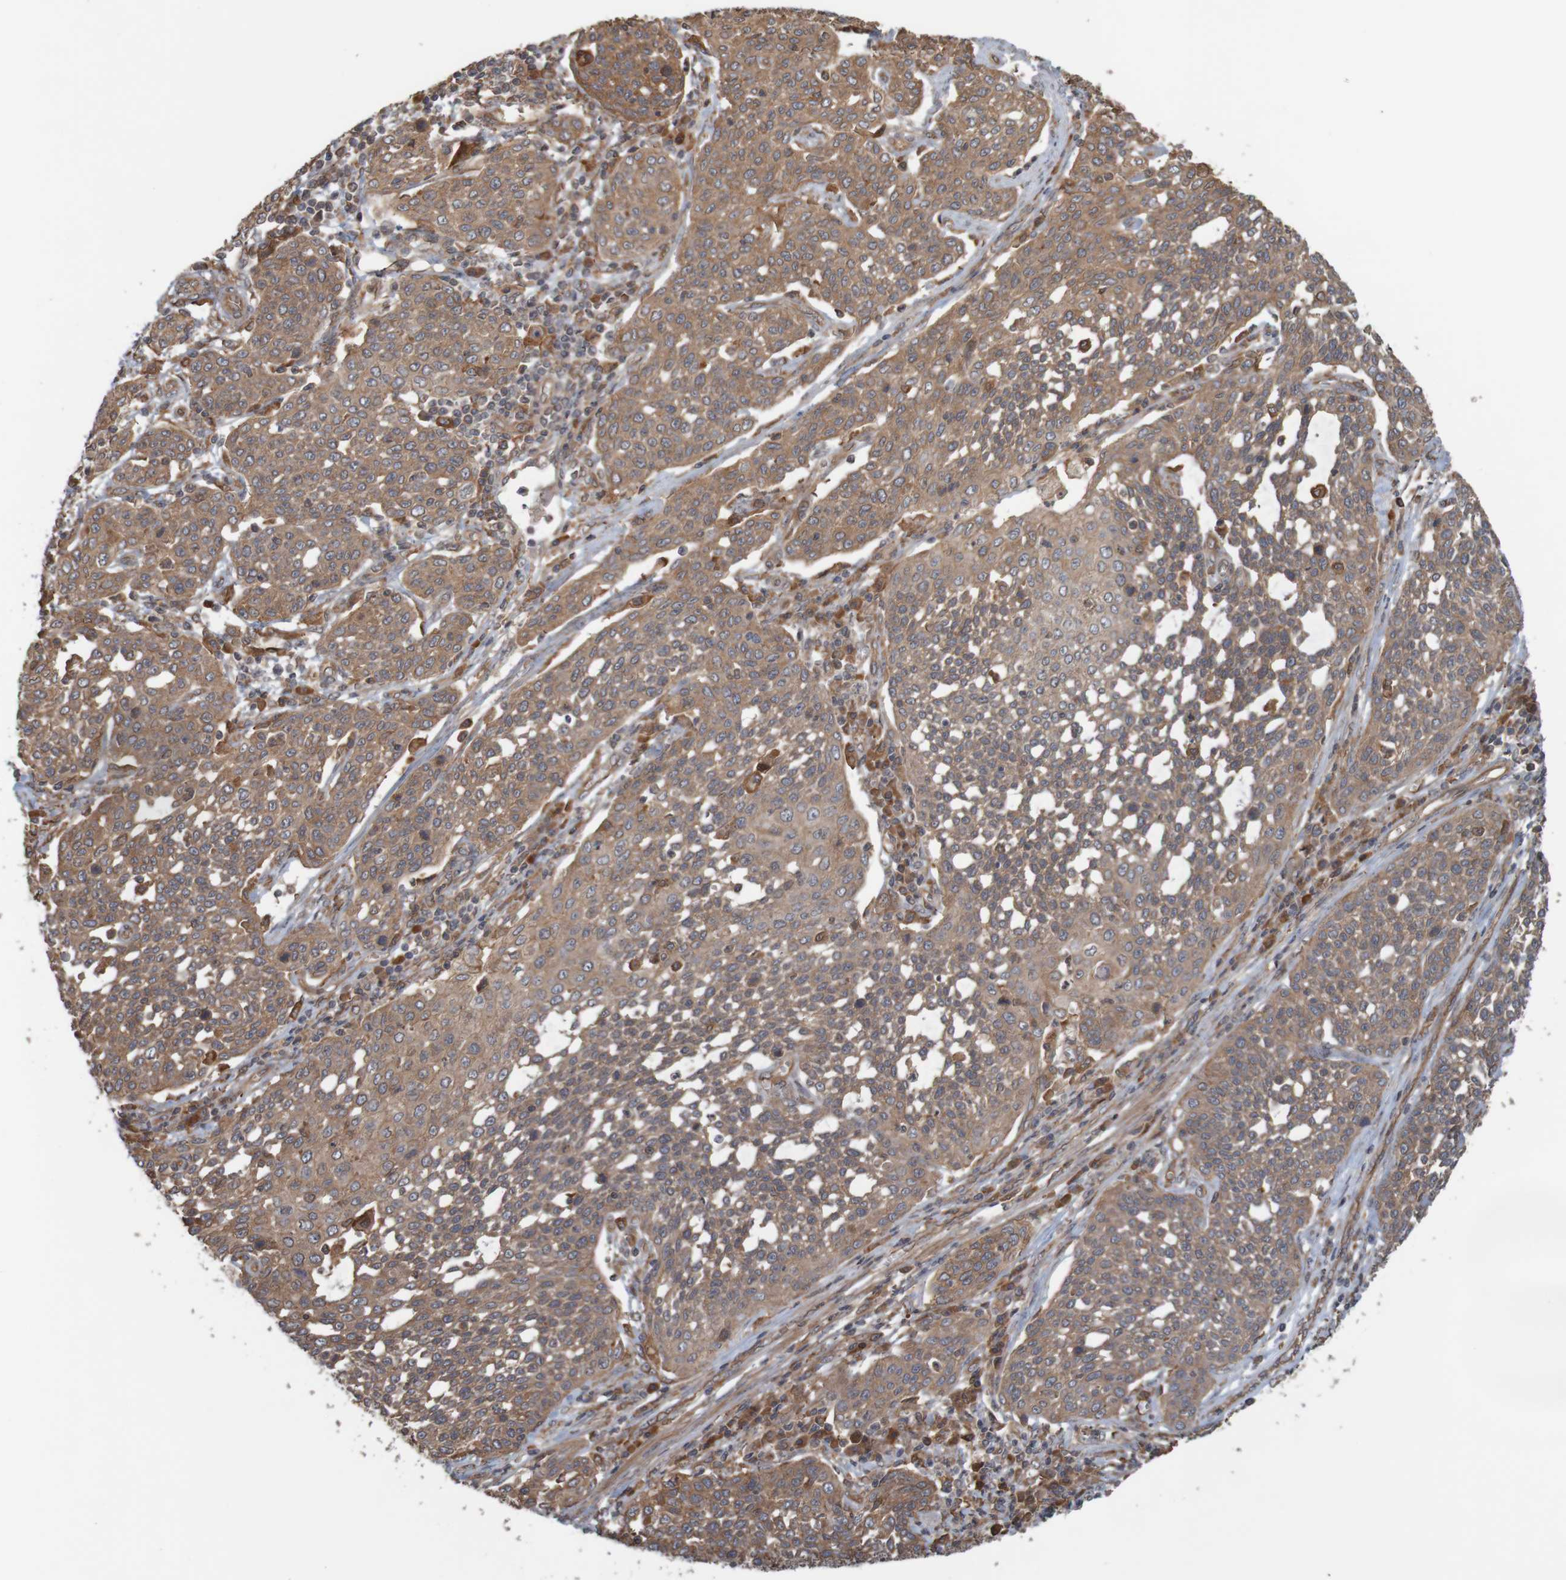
{"staining": {"intensity": "moderate", "quantity": ">75%", "location": "cytoplasmic/membranous"}, "tissue": "cervical cancer", "cell_type": "Tumor cells", "image_type": "cancer", "snomed": [{"axis": "morphology", "description": "Squamous cell carcinoma, NOS"}, {"axis": "topography", "description": "Cervix"}], "caption": "A brown stain highlights moderate cytoplasmic/membranous staining of a protein in squamous cell carcinoma (cervical) tumor cells.", "gene": "ARHGEF11", "patient": {"sex": "female", "age": 34}}